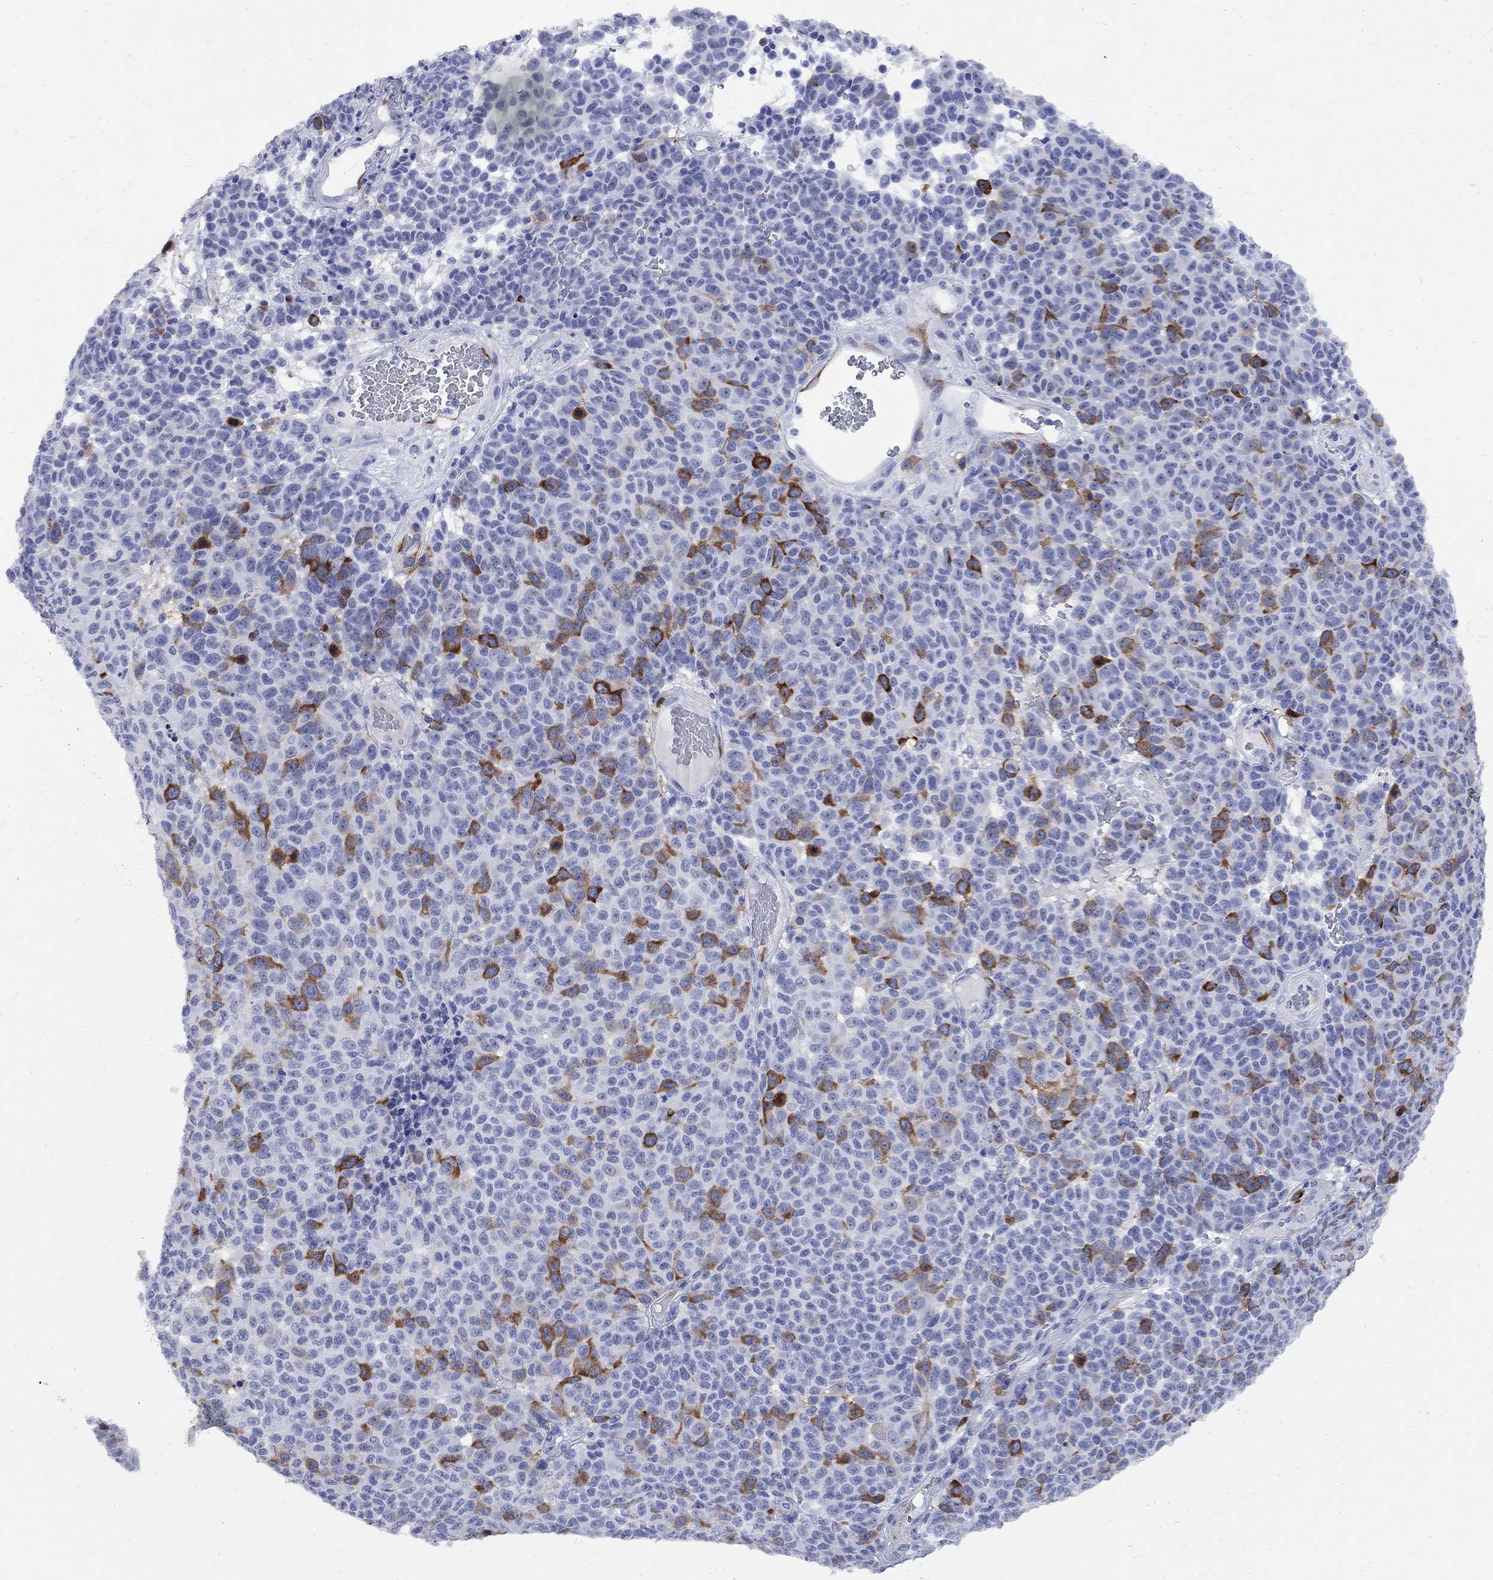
{"staining": {"intensity": "strong", "quantity": "<25%", "location": "cytoplasmic/membranous"}, "tissue": "melanoma", "cell_type": "Tumor cells", "image_type": "cancer", "snomed": [{"axis": "morphology", "description": "Malignant melanoma, NOS"}, {"axis": "topography", "description": "Skin"}], "caption": "There is medium levels of strong cytoplasmic/membranous expression in tumor cells of melanoma, as demonstrated by immunohistochemical staining (brown color).", "gene": "TACC3", "patient": {"sex": "male", "age": 59}}